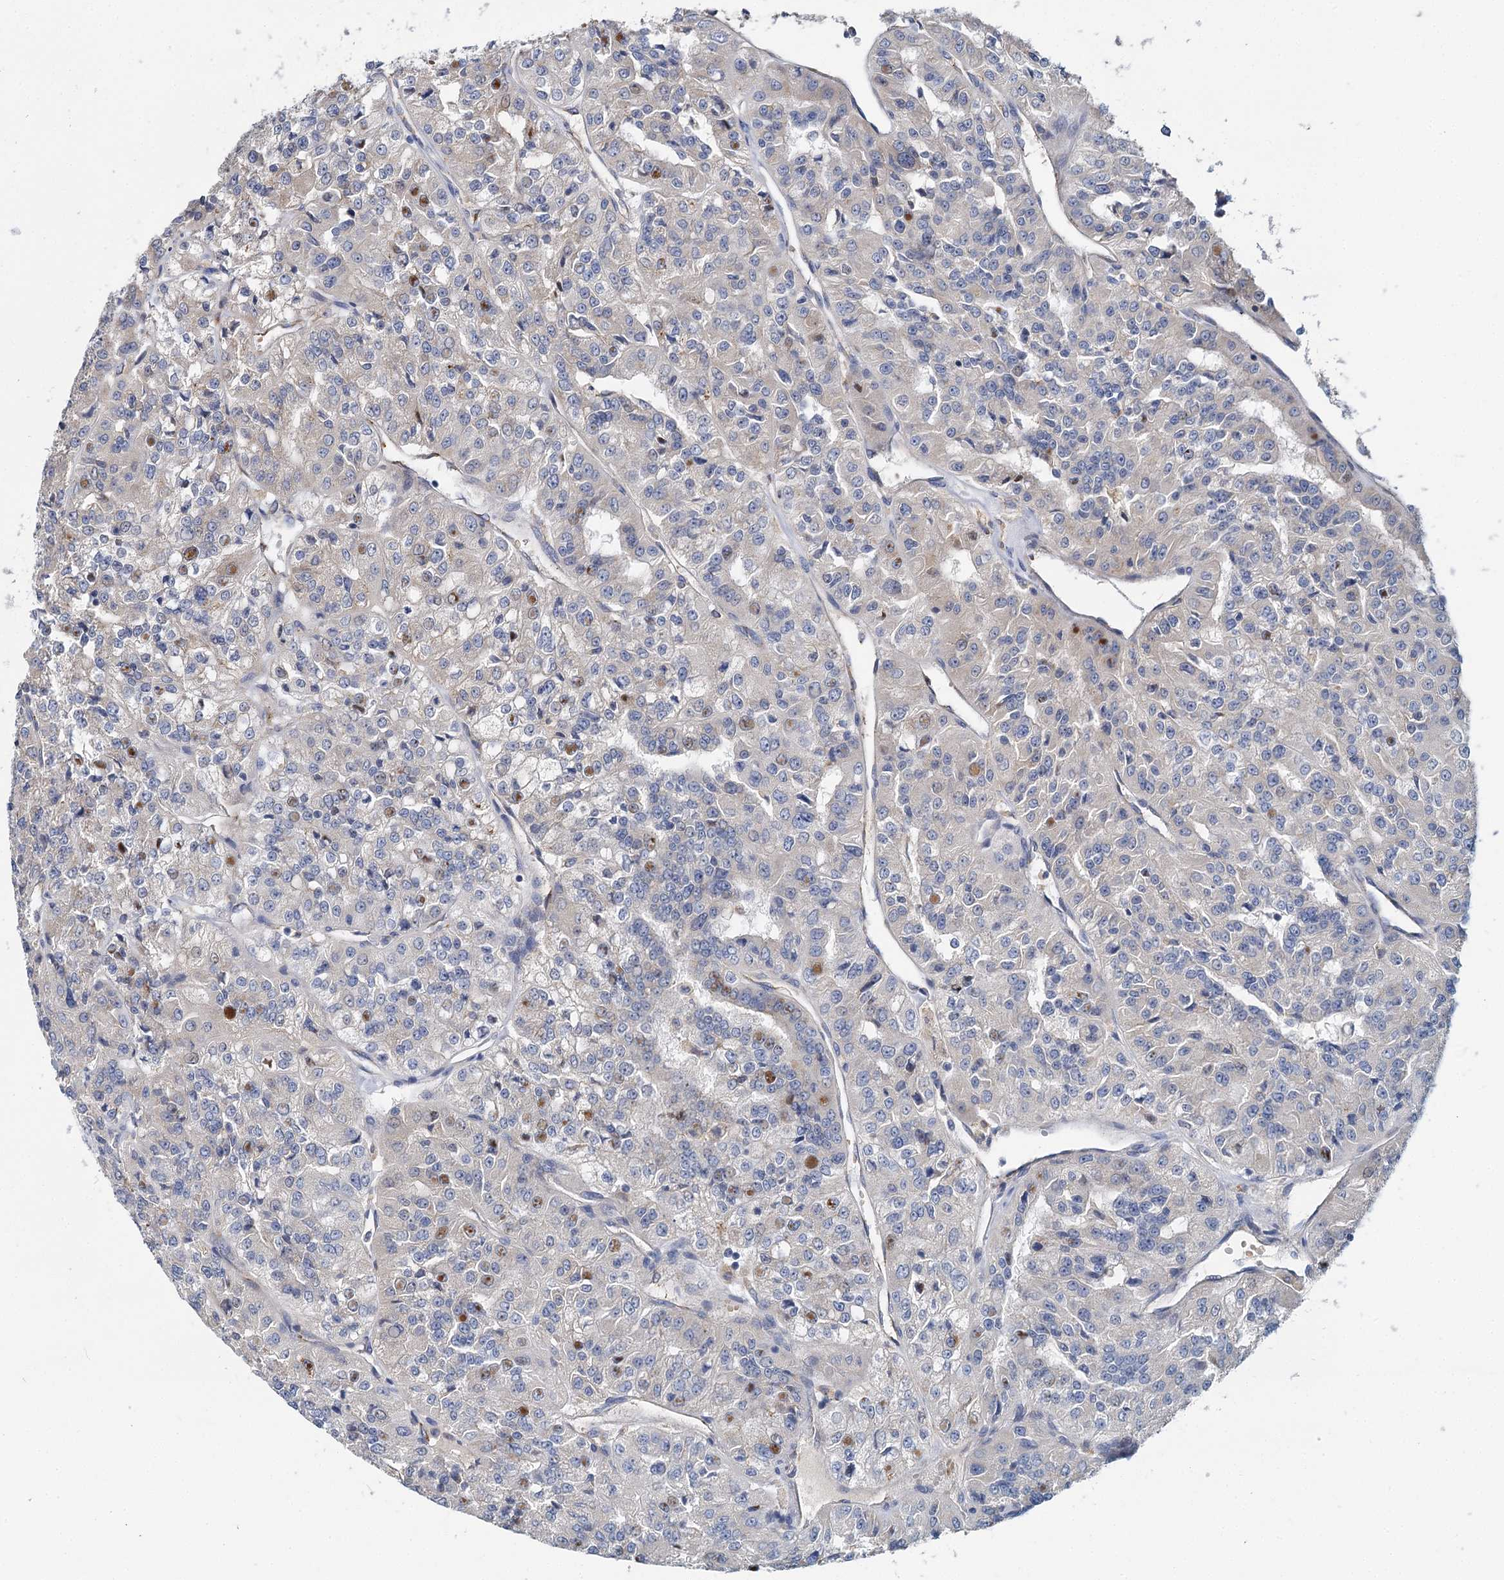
{"staining": {"intensity": "moderate", "quantity": "<25%", "location": "nuclear"}, "tissue": "renal cancer", "cell_type": "Tumor cells", "image_type": "cancer", "snomed": [{"axis": "morphology", "description": "Adenocarcinoma, NOS"}, {"axis": "topography", "description": "Kidney"}], "caption": "IHC micrograph of human renal cancer (adenocarcinoma) stained for a protein (brown), which exhibits low levels of moderate nuclear expression in approximately <25% of tumor cells.", "gene": "ANKRD16", "patient": {"sex": "female", "age": 63}}